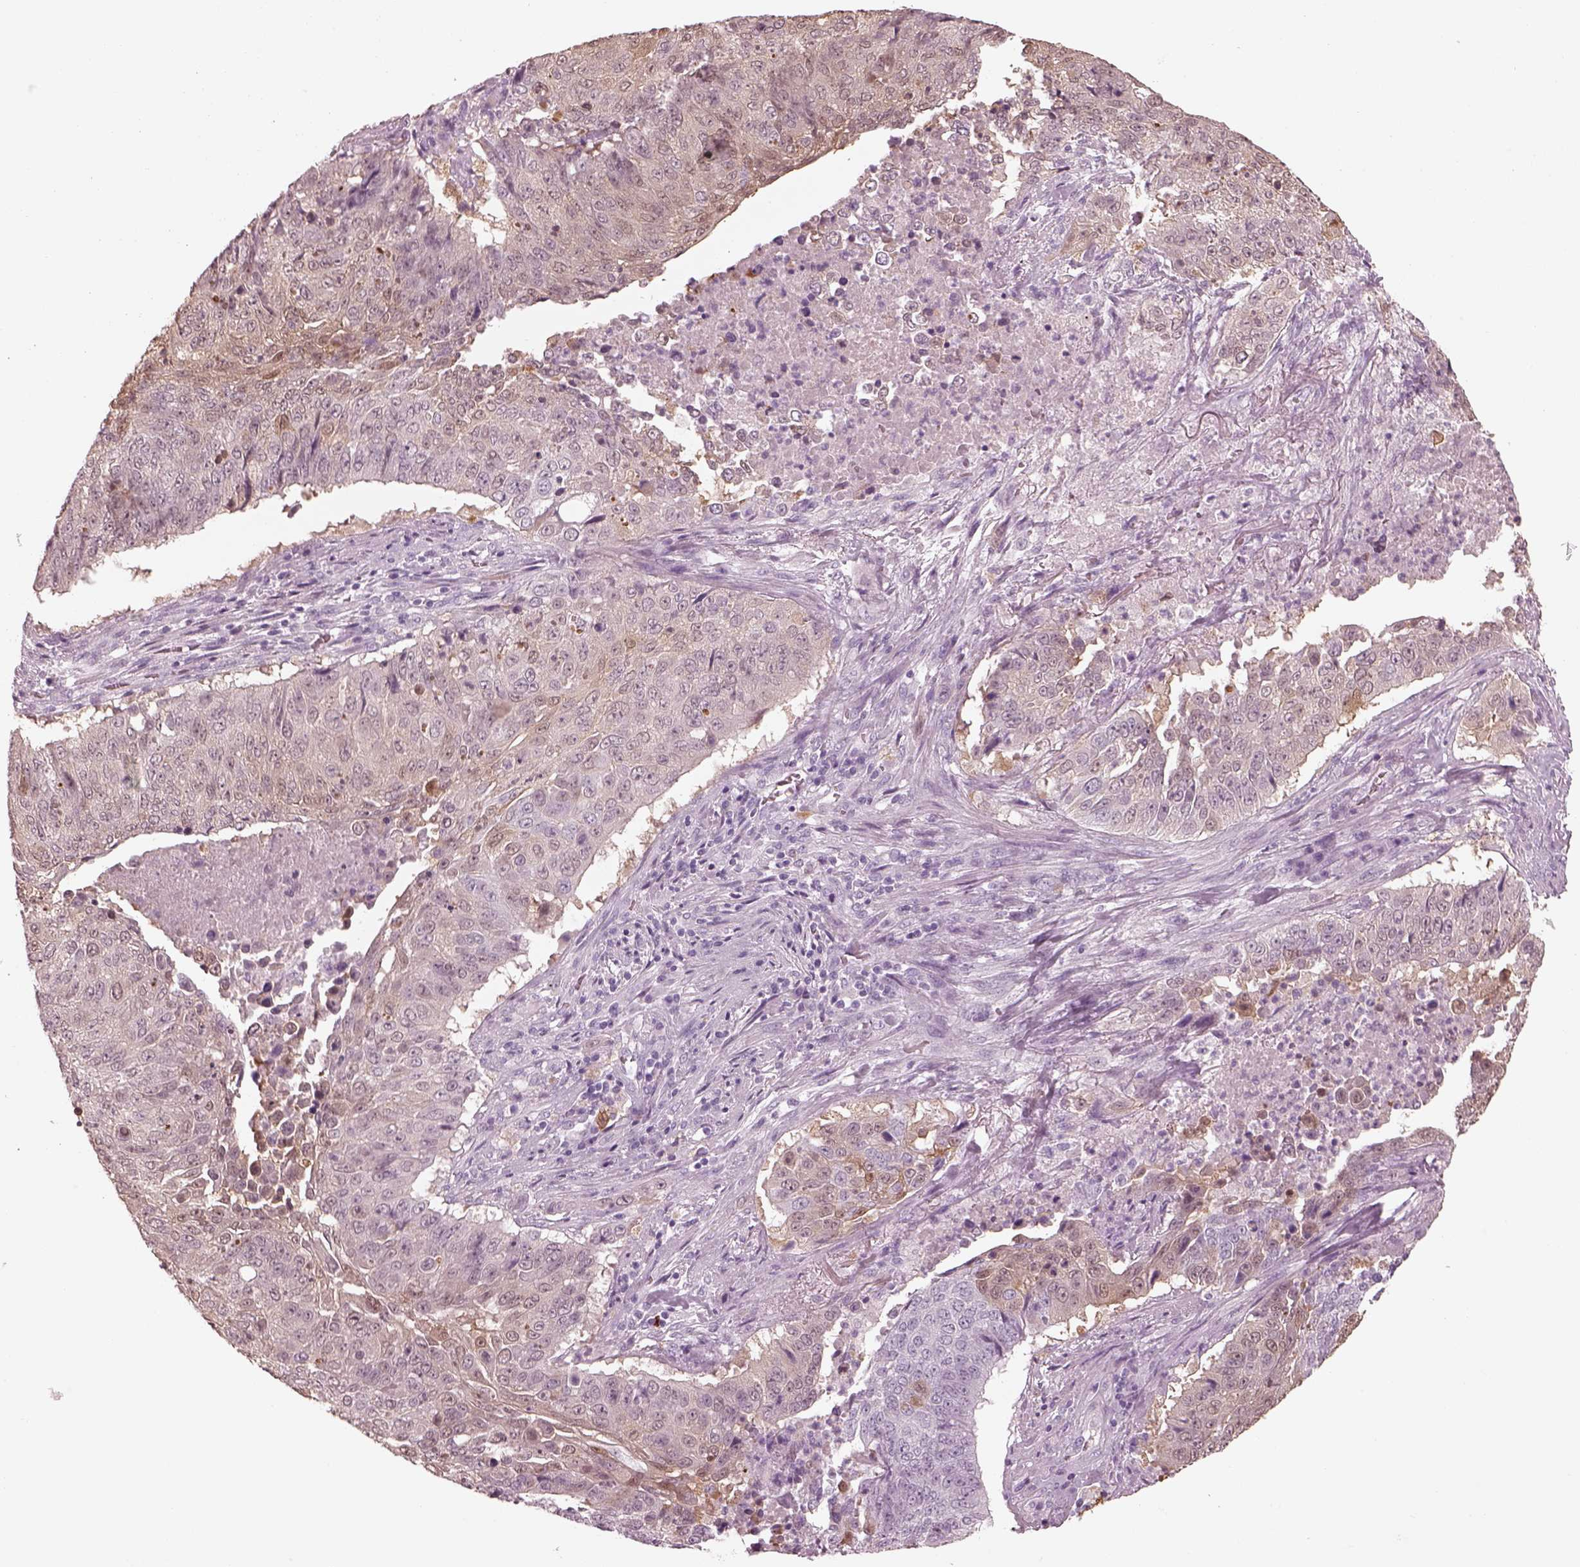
{"staining": {"intensity": "weak", "quantity": "<25%", "location": "cytoplasmic/membranous"}, "tissue": "lung cancer", "cell_type": "Tumor cells", "image_type": "cancer", "snomed": [{"axis": "morphology", "description": "Normal tissue, NOS"}, {"axis": "morphology", "description": "Squamous cell carcinoma, NOS"}, {"axis": "topography", "description": "Bronchus"}, {"axis": "topography", "description": "Lung"}], "caption": "This is a micrograph of IHC staining of lung squamous cell carcinoma, which shows no staining in tumor cells.", "gene": "C2orf81", "patient": {"sex": "male", "age": 64}}